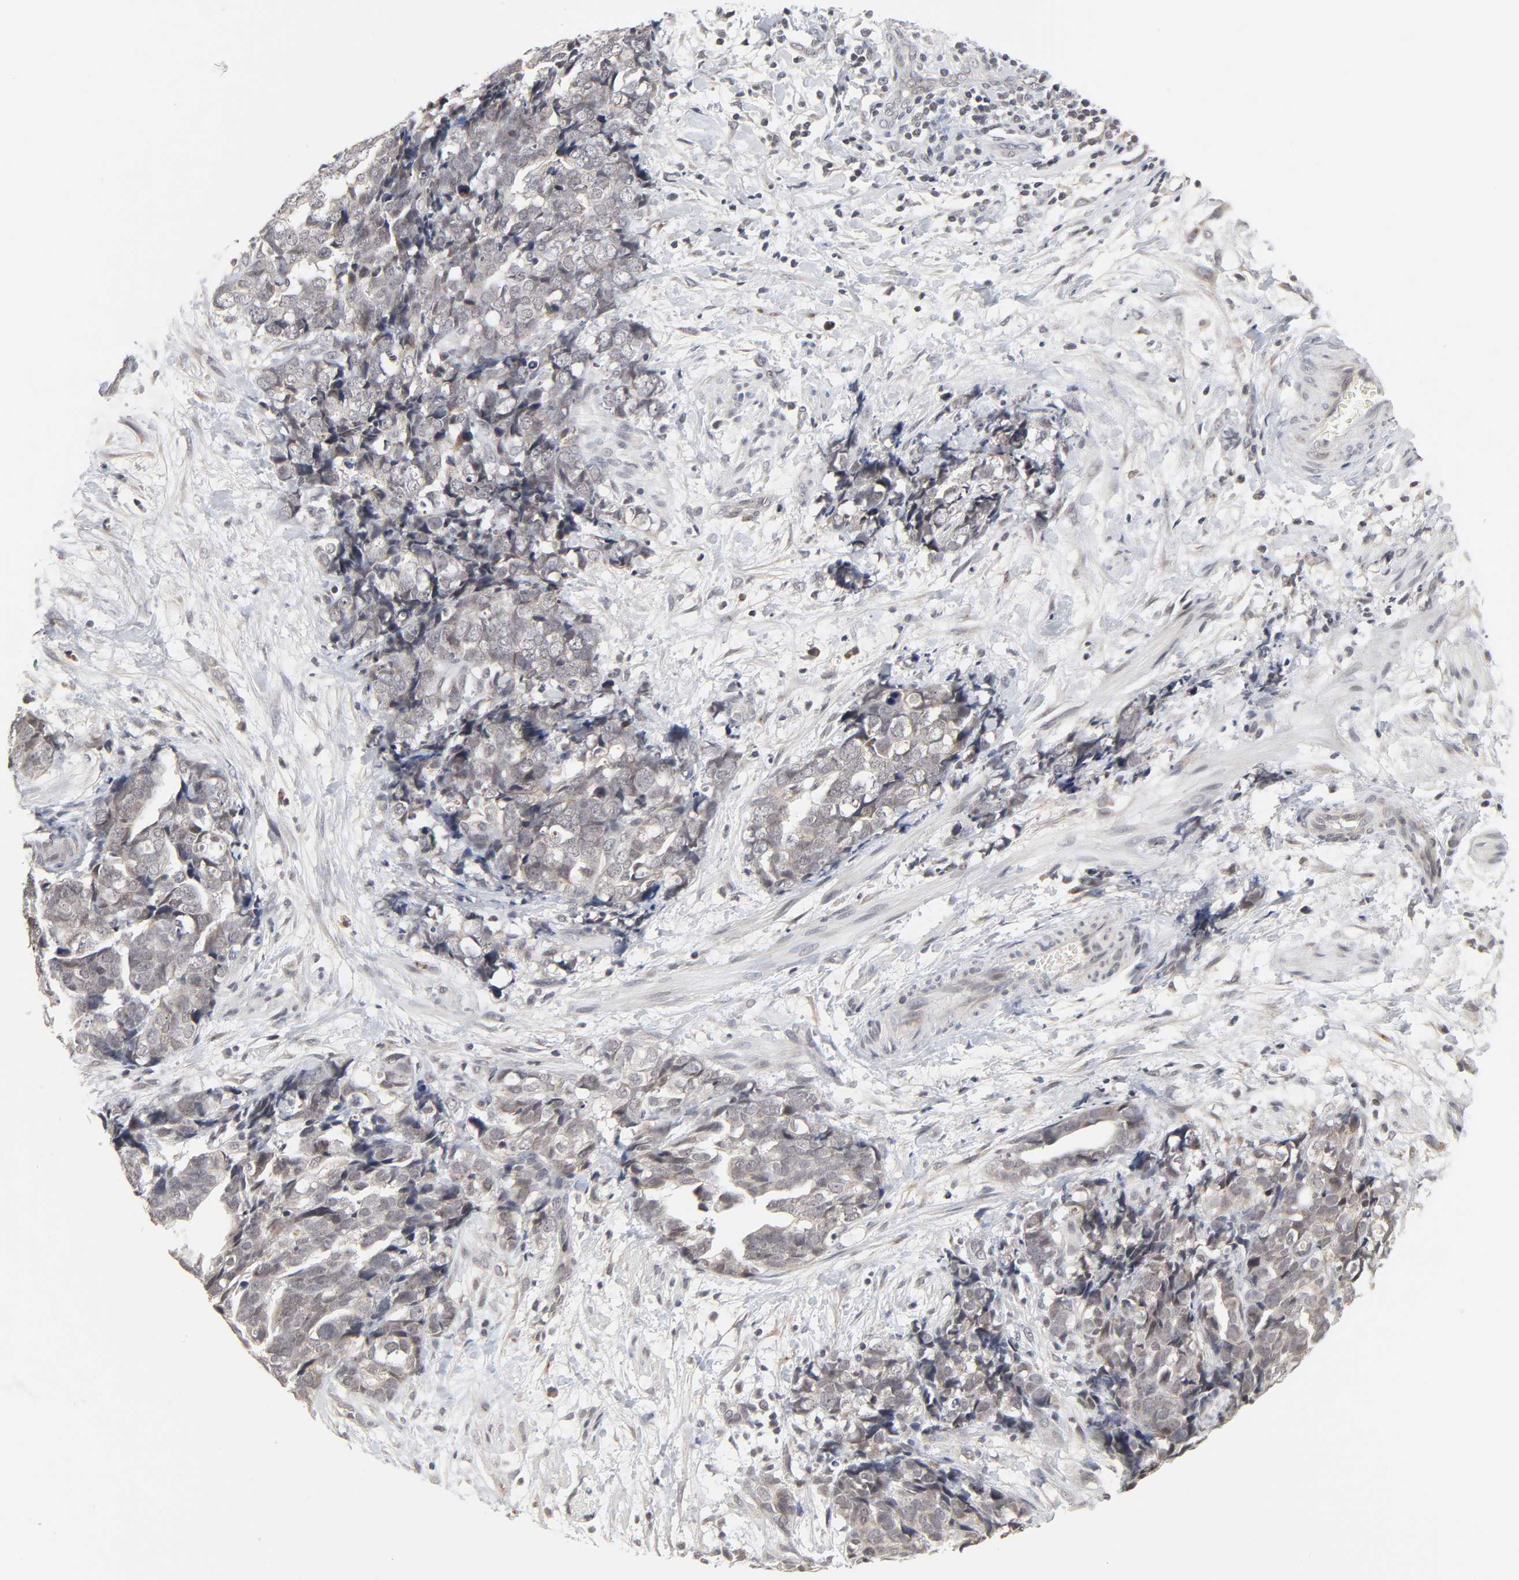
{"staining": {"intensity": "weak", "quantity": "25%-75%", "location": "cytoplasmic/membranous"}, "tissue": "ovarian cancer", "cell_type": "Tumor cells", "image_type": "cancer", "snomed": [{"axis": "morphology", "description": "Normal tissue, NOS"}, {"axis": "morphology", "description": "Cystadenocarcinoma, serous, NOS"}, {"axis": "topography", "description": "Fallopian tube"}, {"axis": "topography", "description": "Ovary"}], "caption": "Human ovarian cancer (serous cystadenocarcinoma) stained with a protein marker demonstrates weak staining in tumor cells.", "gene": "AUH", "patient": {"sex": "female", "age": 56}}